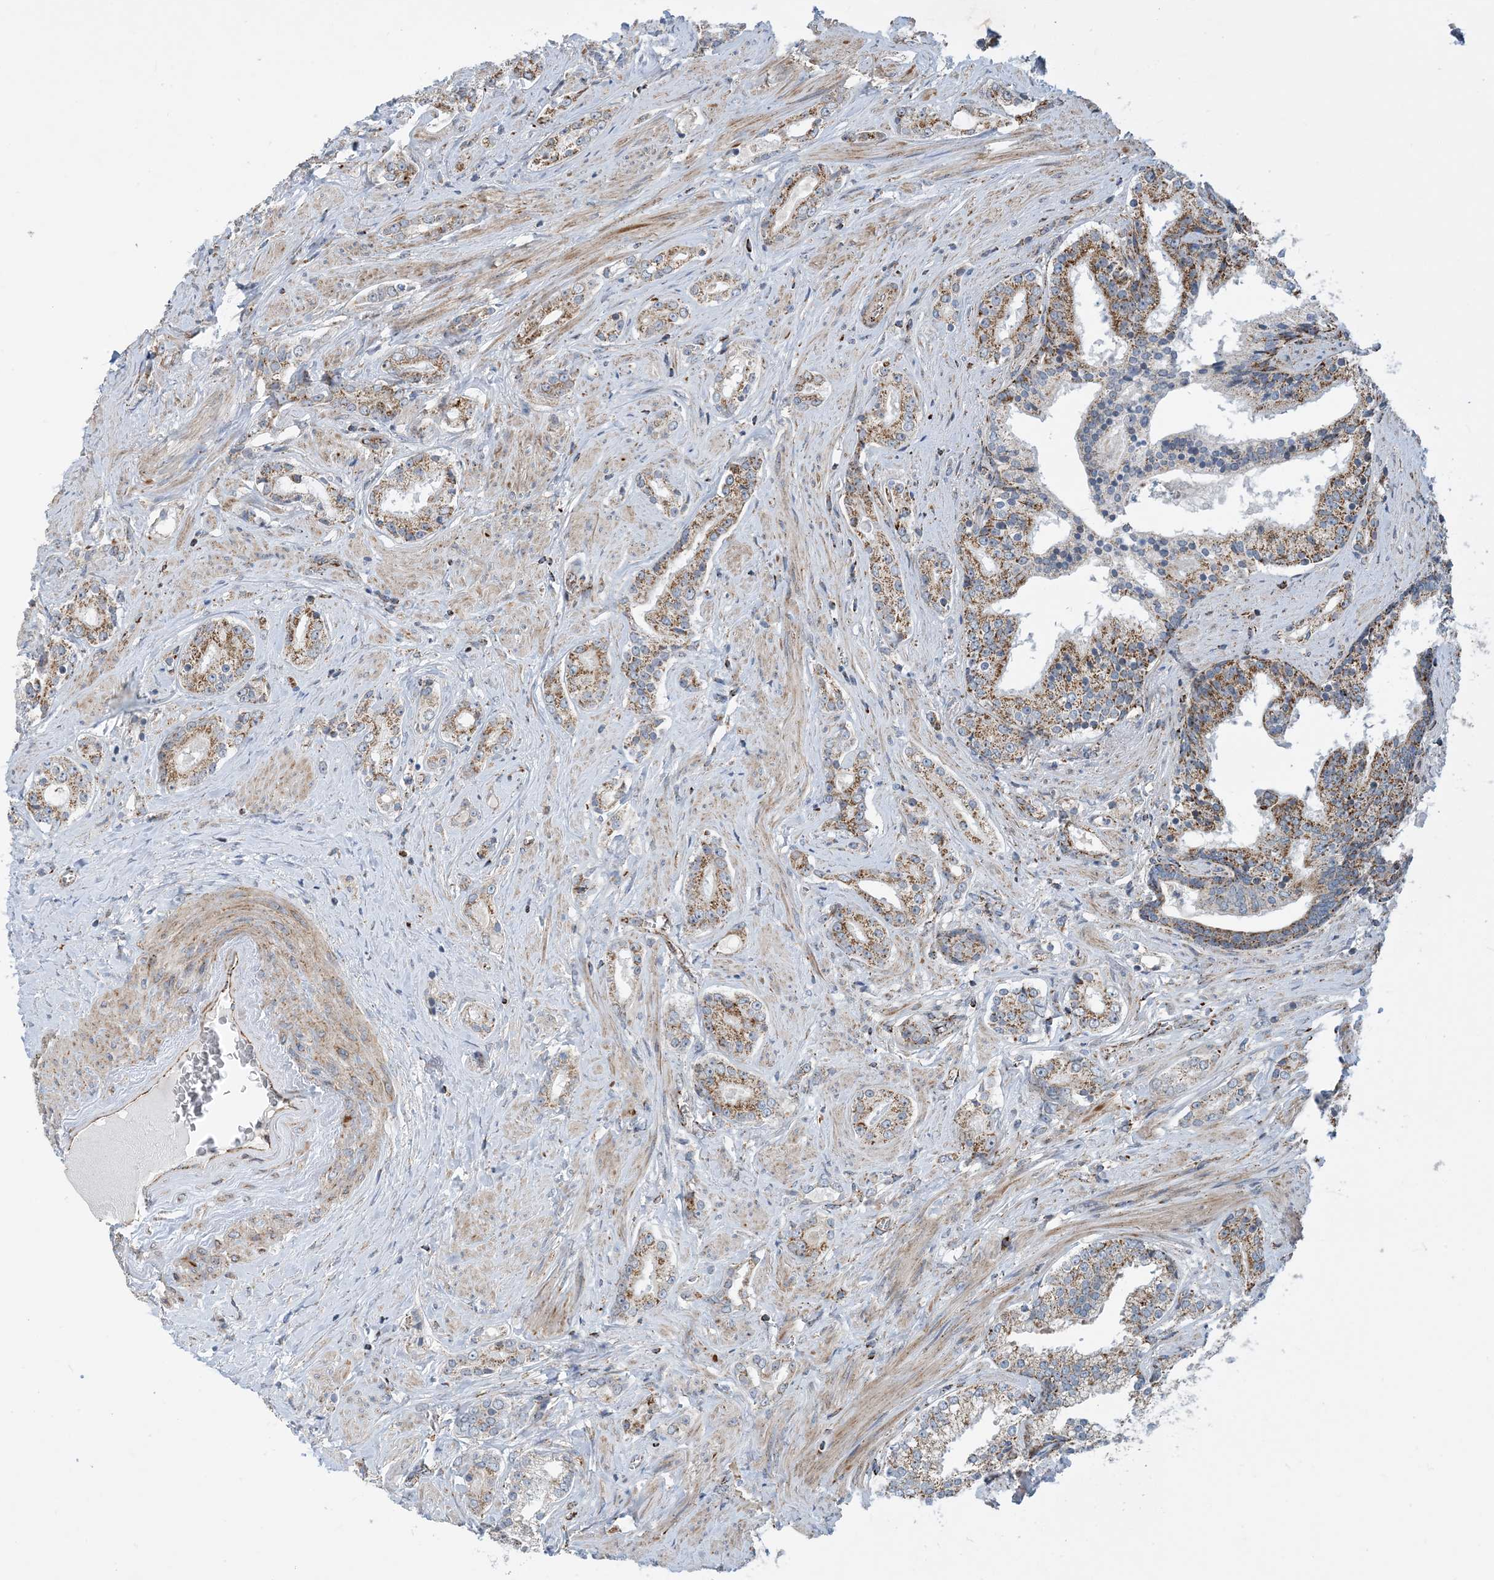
{"staining": {"intensity": "moderate", "quantity": ">75%", "location": "cytoplasmic/membranous"}, "tissue": "prostate cancer", "cell_type": "Tumor cells", "image_type": "cancer", "snomed": [{"axis": "morphology", "description": "Adenocarcinoma, High grade"}, {"axis": "topography", "description": "Prostate"}], "caption": "This is a micrograph of IHC staining of prostate cancer, which shows moderate expression in the cytoplasmic/membranous of tumor cells.", "gene": "PCDHGA1", "patient": {"sex": "male", "age": 58}}